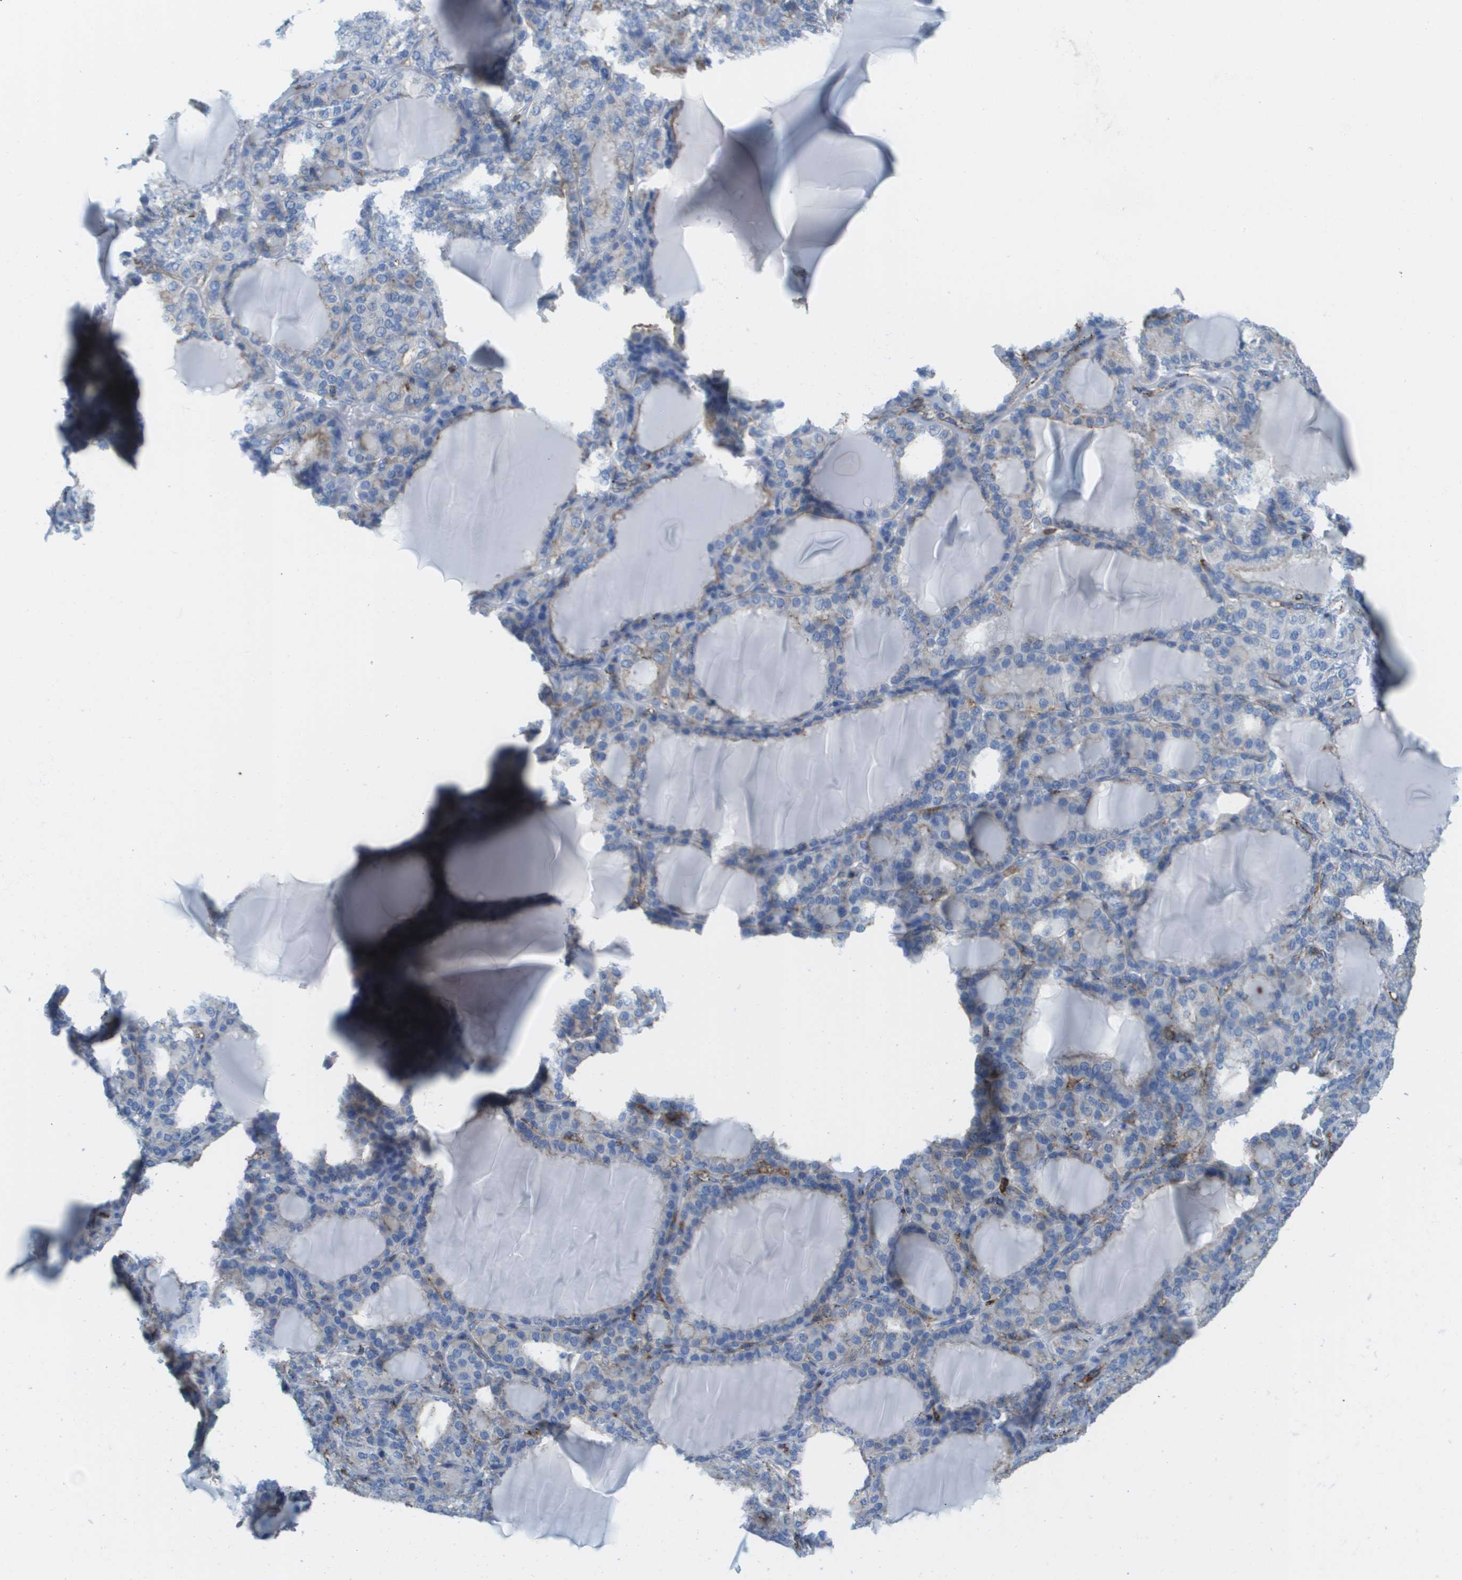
{"staining": {"intensity": "moderate", "quantity": "25%-75%", "location": "cytoplasmic/membranous"}, "tissue": "thyroid gland", "cell_type": "Glandular cells", "image_type": "normal", "snomed": [{"axis": "morphology", "description": "Normal tissue, NOS"}, {"axis": "topography", "description": "Thyroid gland"}], "caption": "Protein expression analysis of unremarkable thyroid gland exhibits moderate cytoplasmic/membranous expression in about 25%-75% of glandular cells.", "gene": "PRCP", "patient": {"sex": "female", "age": 28}}